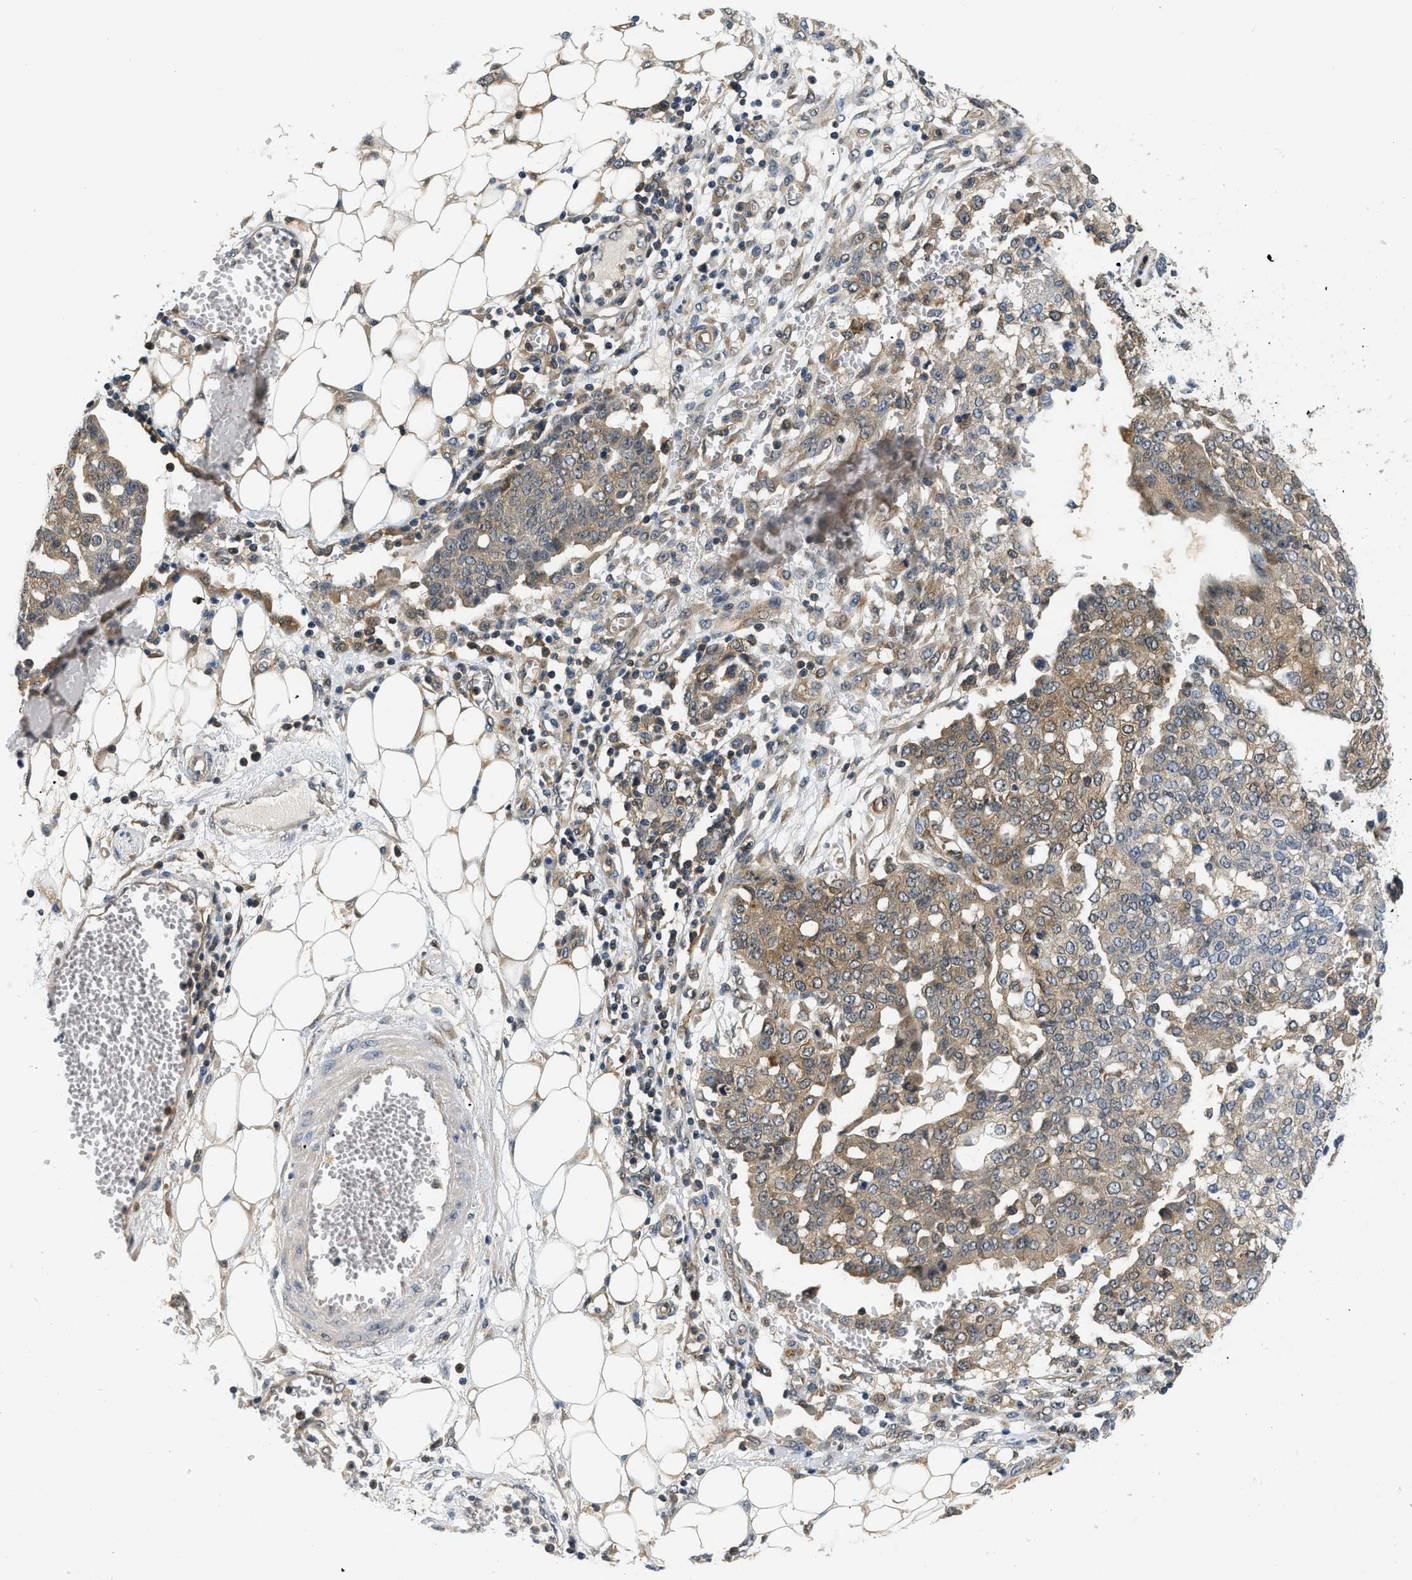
{"staining": {"intensity": "moderate", "quantity": ">75%", "location": "cytoplasmic/membranous"}, "tissue": "ovarian cancer", "cell_type": "Tumor cells", "image_type": "cancer", "snomed": [{"axis": "morphology", "description": "Cystadenocarcinoma, serous, NOS"}, {"axis": "topography", "description": "Soft tissue"}, {"axis": "topography", "description": "Ovary"}], "caption": "A medium amount of moderate cytoplasmic/membranous staining is present in approximately >75% of tumor cells in ovarian cancer tissue.", "gene": "EIF4EBP2", "patient": {"sex": "female", "age": 57}}